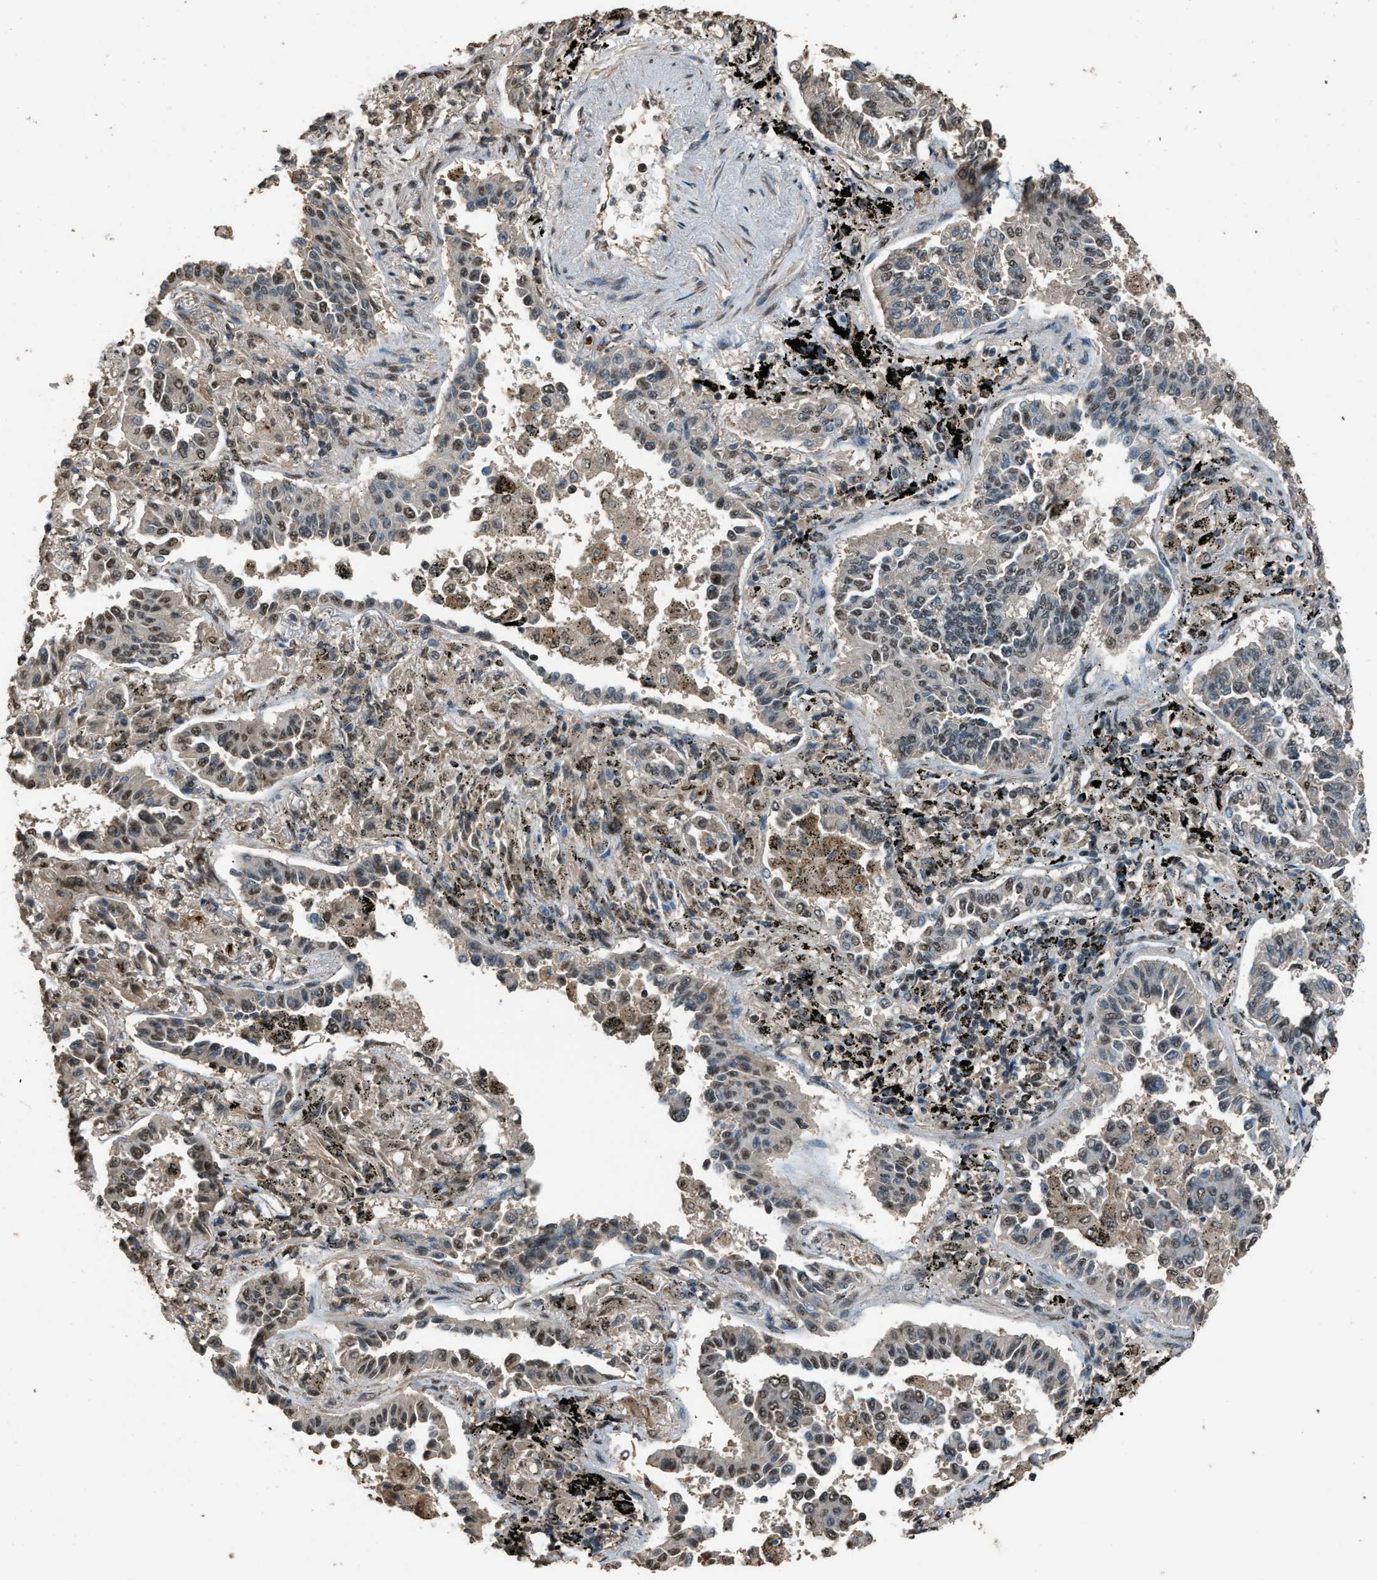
{"staining": {"intensity": "weak", "quantity": ">75%", "location": "nuclear"}, "tissue": "lung cancer", "cell_type": "Tumor cells", "image_type": "cancer", "snomed": [{"axis": "morphology", "description": "Normal tissue, NOS"}, {"axis": "morphology", "description": "Adenocarcinoma, NOS"}, {"axis": "topography", "description": "Lung"}], "caption": "Immunohistochemistry staining of lung cancer, which shows low levels of weak nuclear staining in approximately >75% of tumor cells indicating weak nuclear protein positivity. The staining was performed using DAB (brown) for protein detection and nuclei were counterstained in hematoxylin (blue).", "gene": "SERTAD2", "patient": {"sex": "male", "age": 59}}